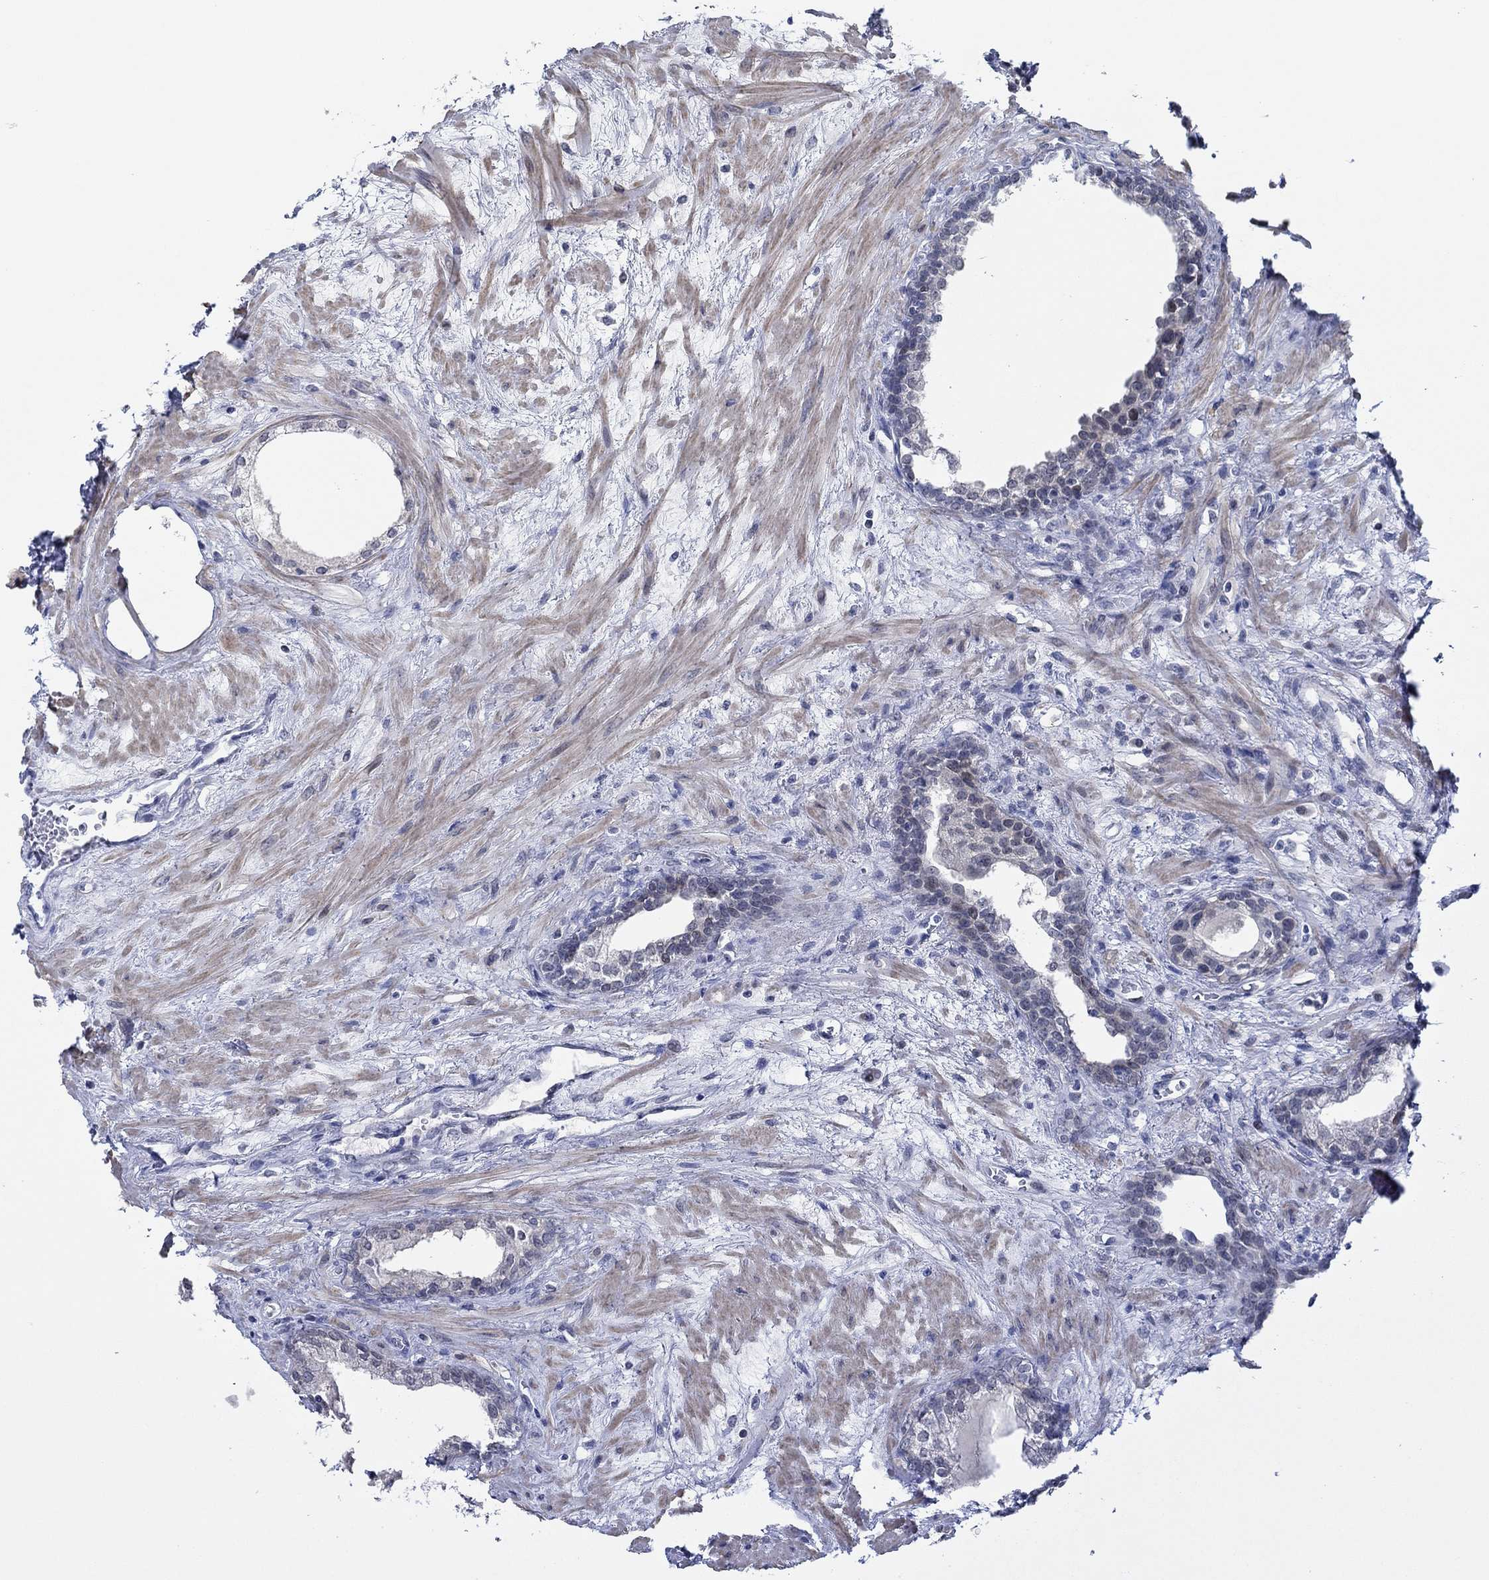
{"staining": {"intensity": "negative", "quantity": "none", "location": "none"}, "tissue": "prostate", "cell_type": "Glandular cells", "image_type": "normal", "snomed": [{"axis": "morphology", "description": "Normal tissue, NOS"}, {"axis": "topography", "description": "Prostate"}], "caption": "IHC of normal prostate demonstrates no expression in glandular cells. (DAB (3,3'-diaminobenzidine) immunohistochemistry visualized using brightfield microscopy, high magnification).", "gene": "SLC34A1", "patient": {"sex": "male", "age": 63}}